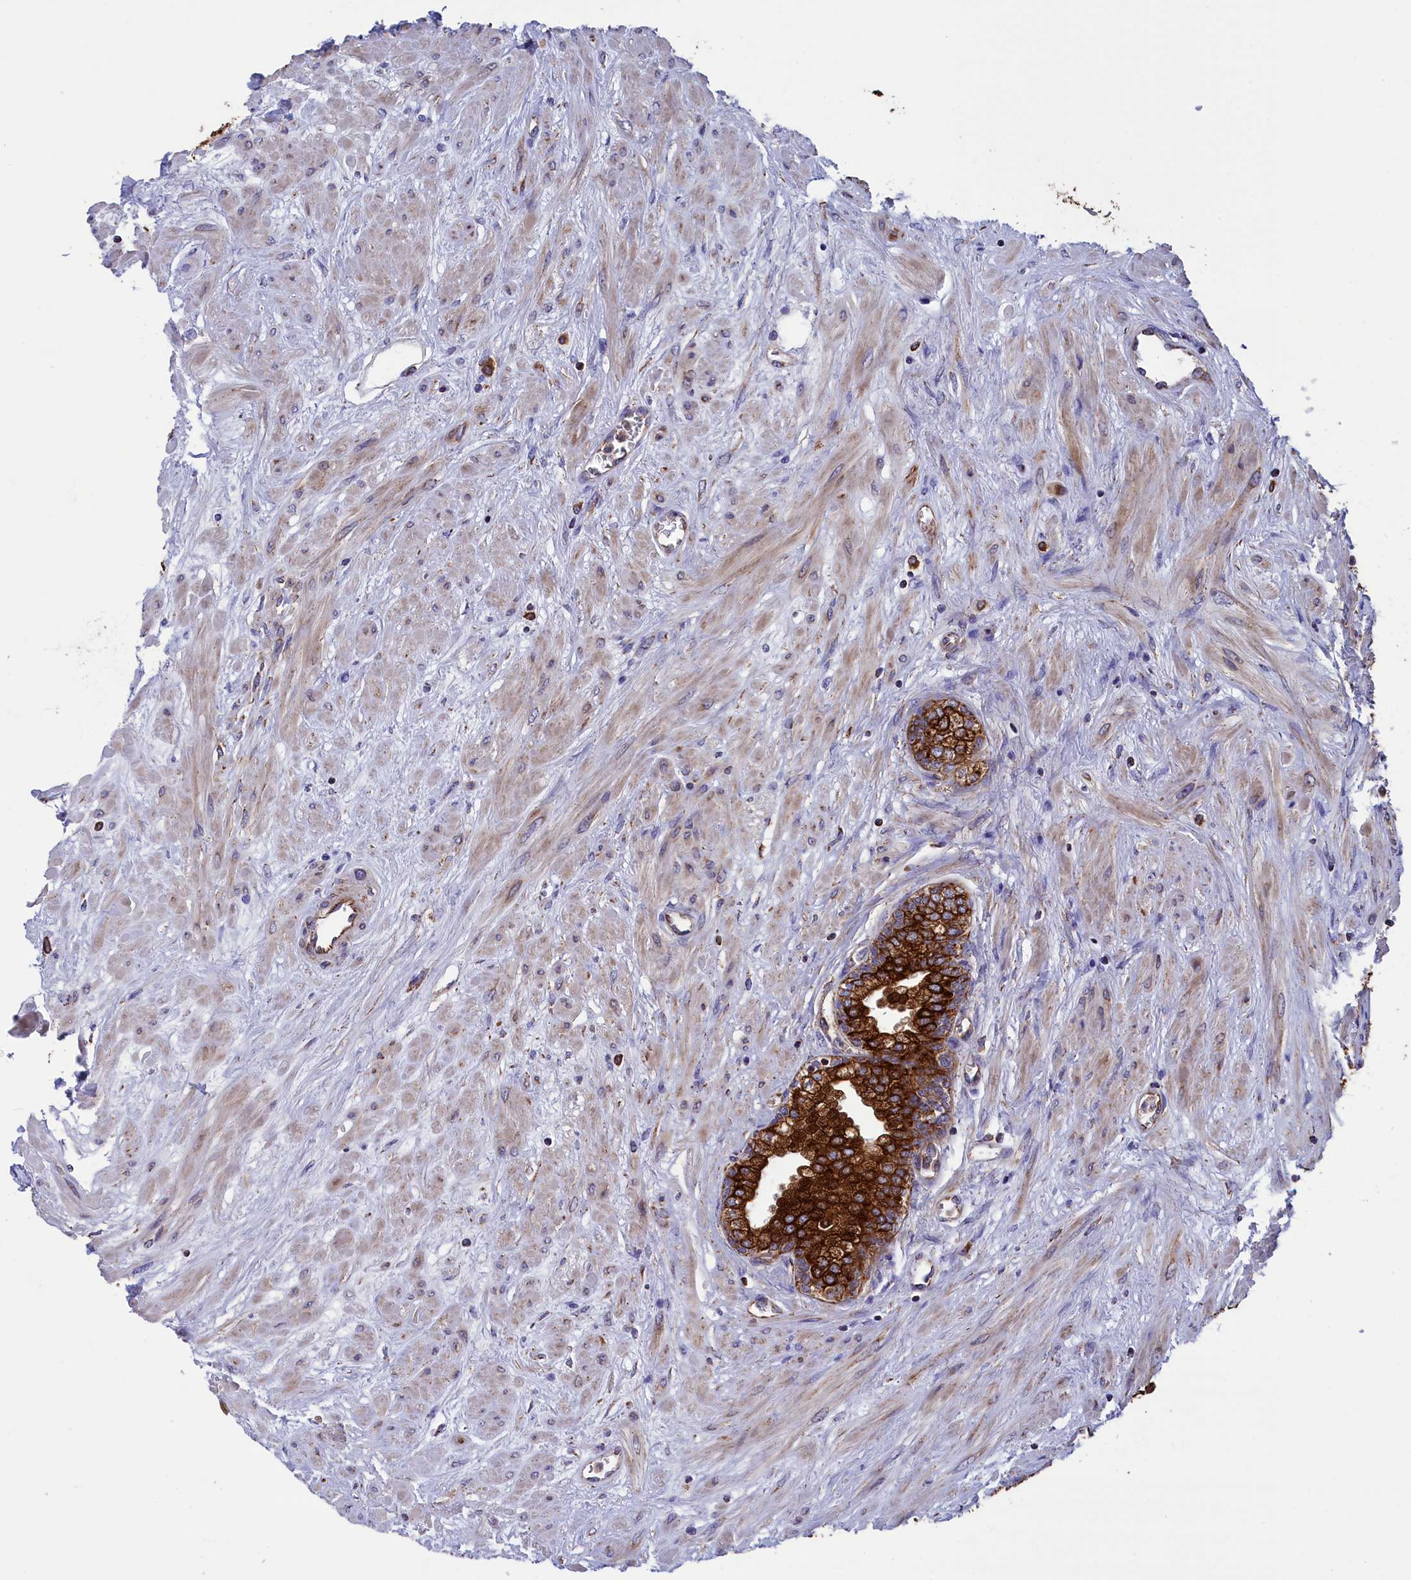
{"staining": {"intensity": "strong", "quantity": ">75%", "location": "cytoplasmic/membranous"}, "tissue": "prostate", "cell_type": "Glandular cells", "image_type": "normal", "snomed": [{"axis": "morphology", "description": "Normal tissue, NOS"}, {"axis": "topography", "description": "Prostate"}], "caption": "A brown stain highlights strong cytoplasmic/membranous staining of a protein in glandular cells of unremarkable human prostate.", "gene": "GATB", "patient": {"sex": "male", "age": 60}}